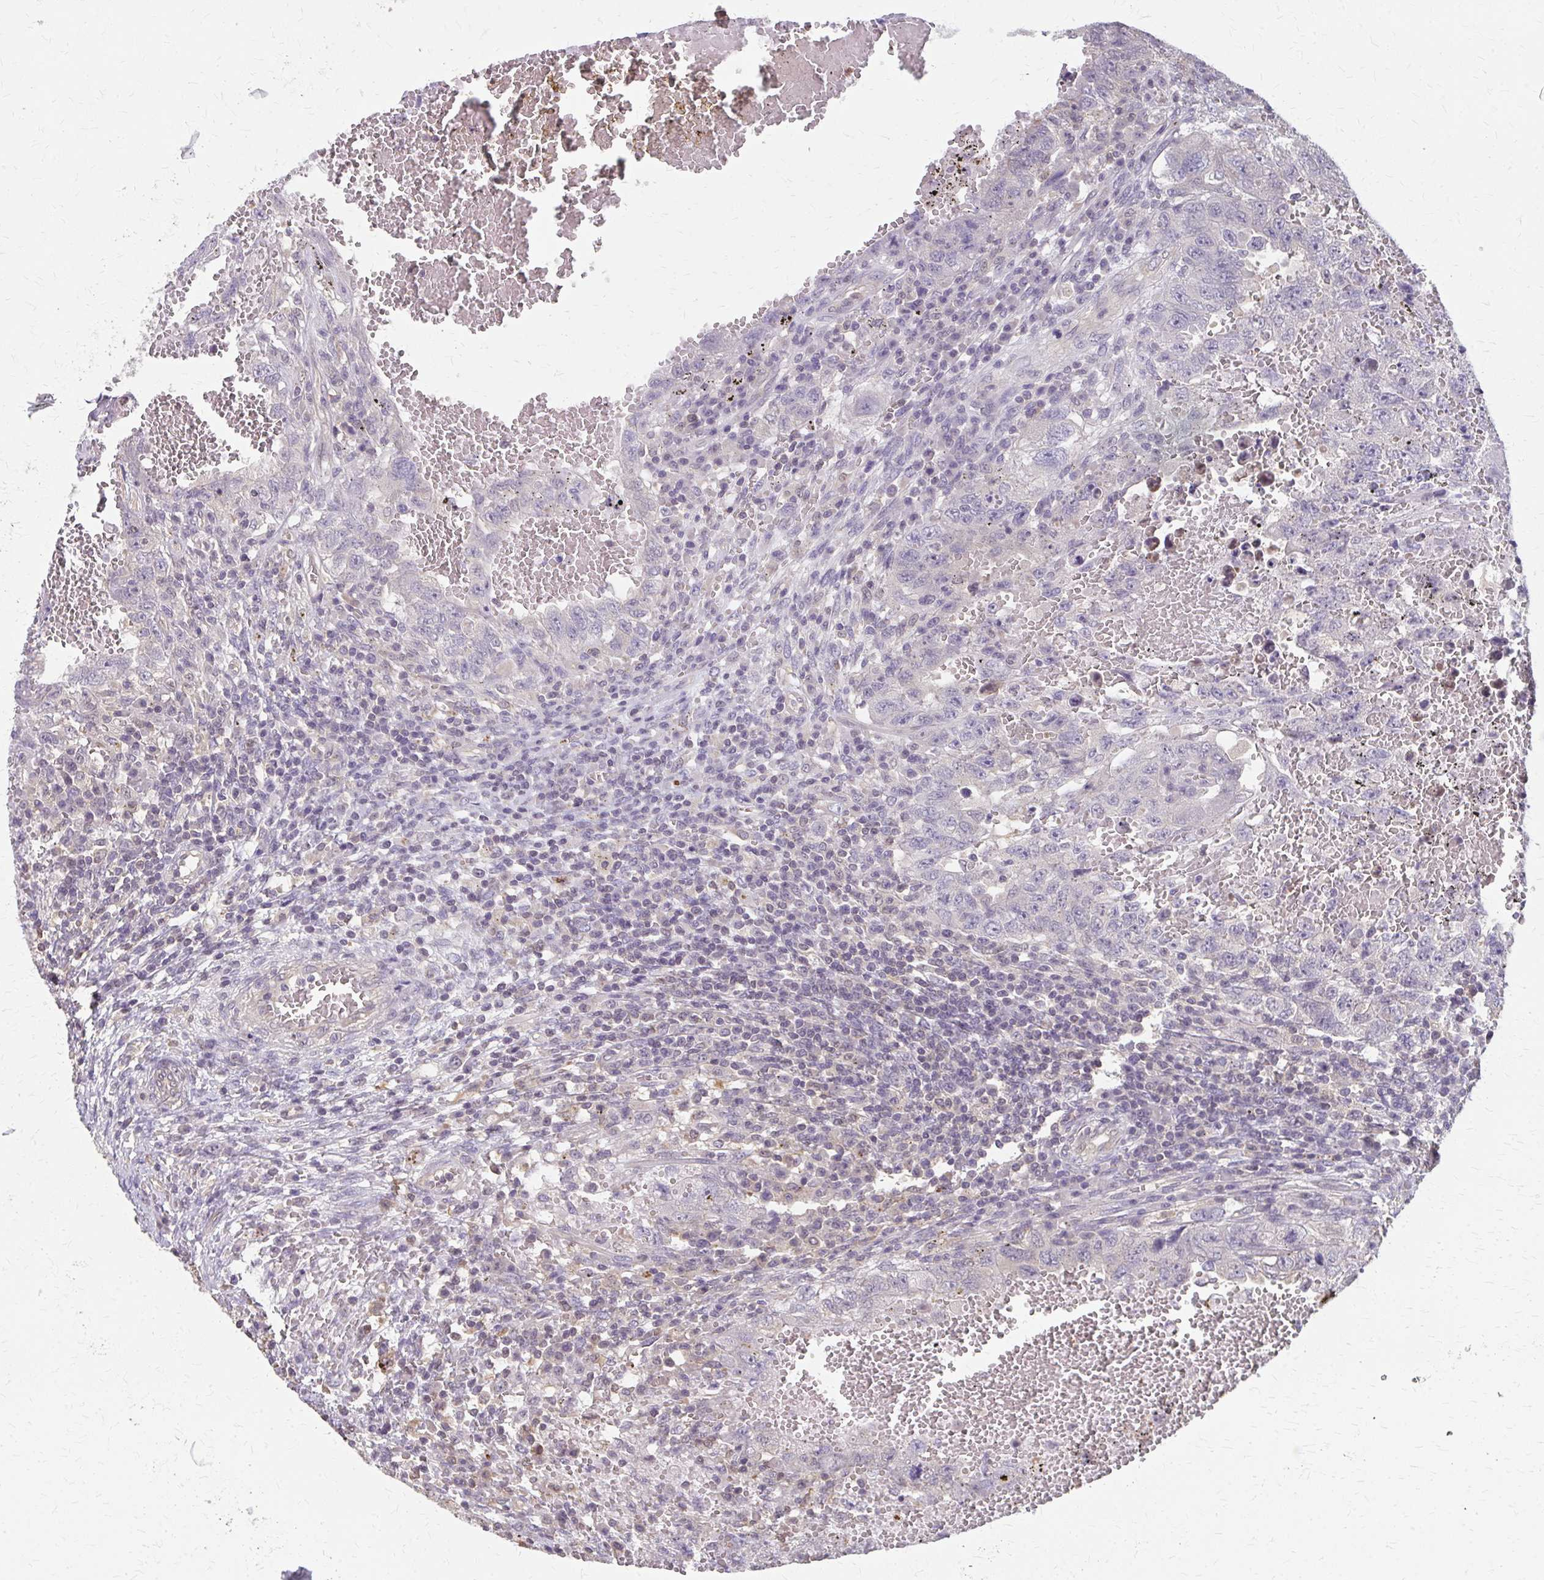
{"staining": {"intensity": "negative", "quantity": "none", "location": "none"}, "tissue": "testis cancer", "cell_type": "Tumor cells", "image_type": "cancer", "snomed": [{"axis": "morphology", "description": "Carcinoma, Embryonal, NOS"}, {"axis": "topography", "description": "Testis"}], "caption": "There is no significant staining in tumor cells of testis embryonal carcinoma. (Brightfield microscopy of DAB (3,3'-diaminobenzidine) IHC at high magnification).", "gene": "RABGAP1L", "patient": {"sex": "male", "age": 26}}